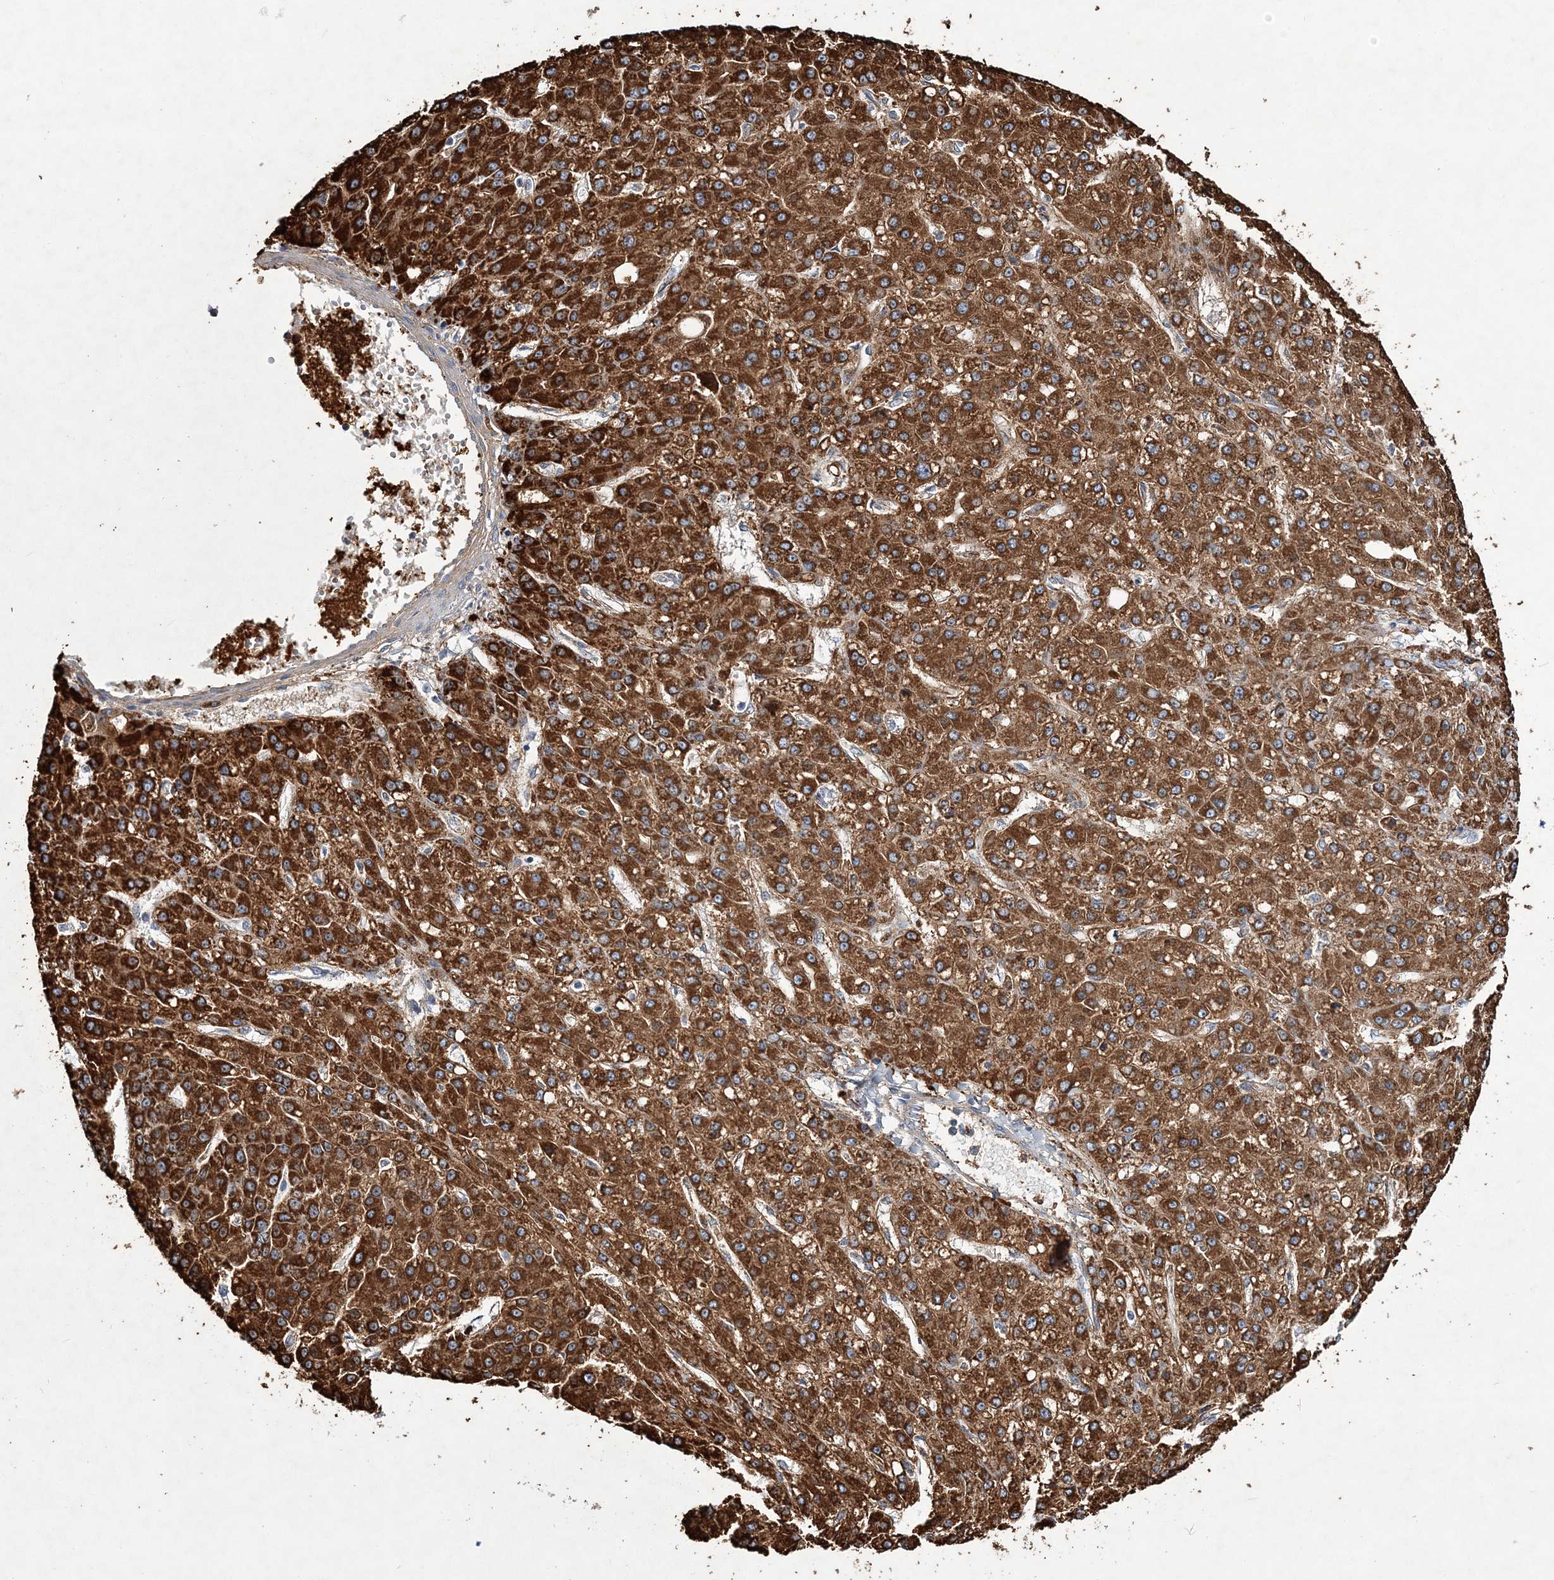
{"staining": {"intensity": "strong", "quantity": ">75%", "location": "cytoplasmic/membranous"}, "tissue": "liver cancer", "cell_type": "Tumor cells", "image_type": "cancer", "snomed": [{"axis": "morphology", "description": "Carcinoma, Hepatocellular, NOS"}, {"axis": "topography", "description": "Liver"}], "caption": "This is a micrograph of immunohistochemistry (IHC) staining of hepatocellular carcinoma (liver), which shows strong positivity in the cytoplasmic/membranous of tumor cells.", "gene": "ANO1", "patient": {"sex": "male", "age": 67}}